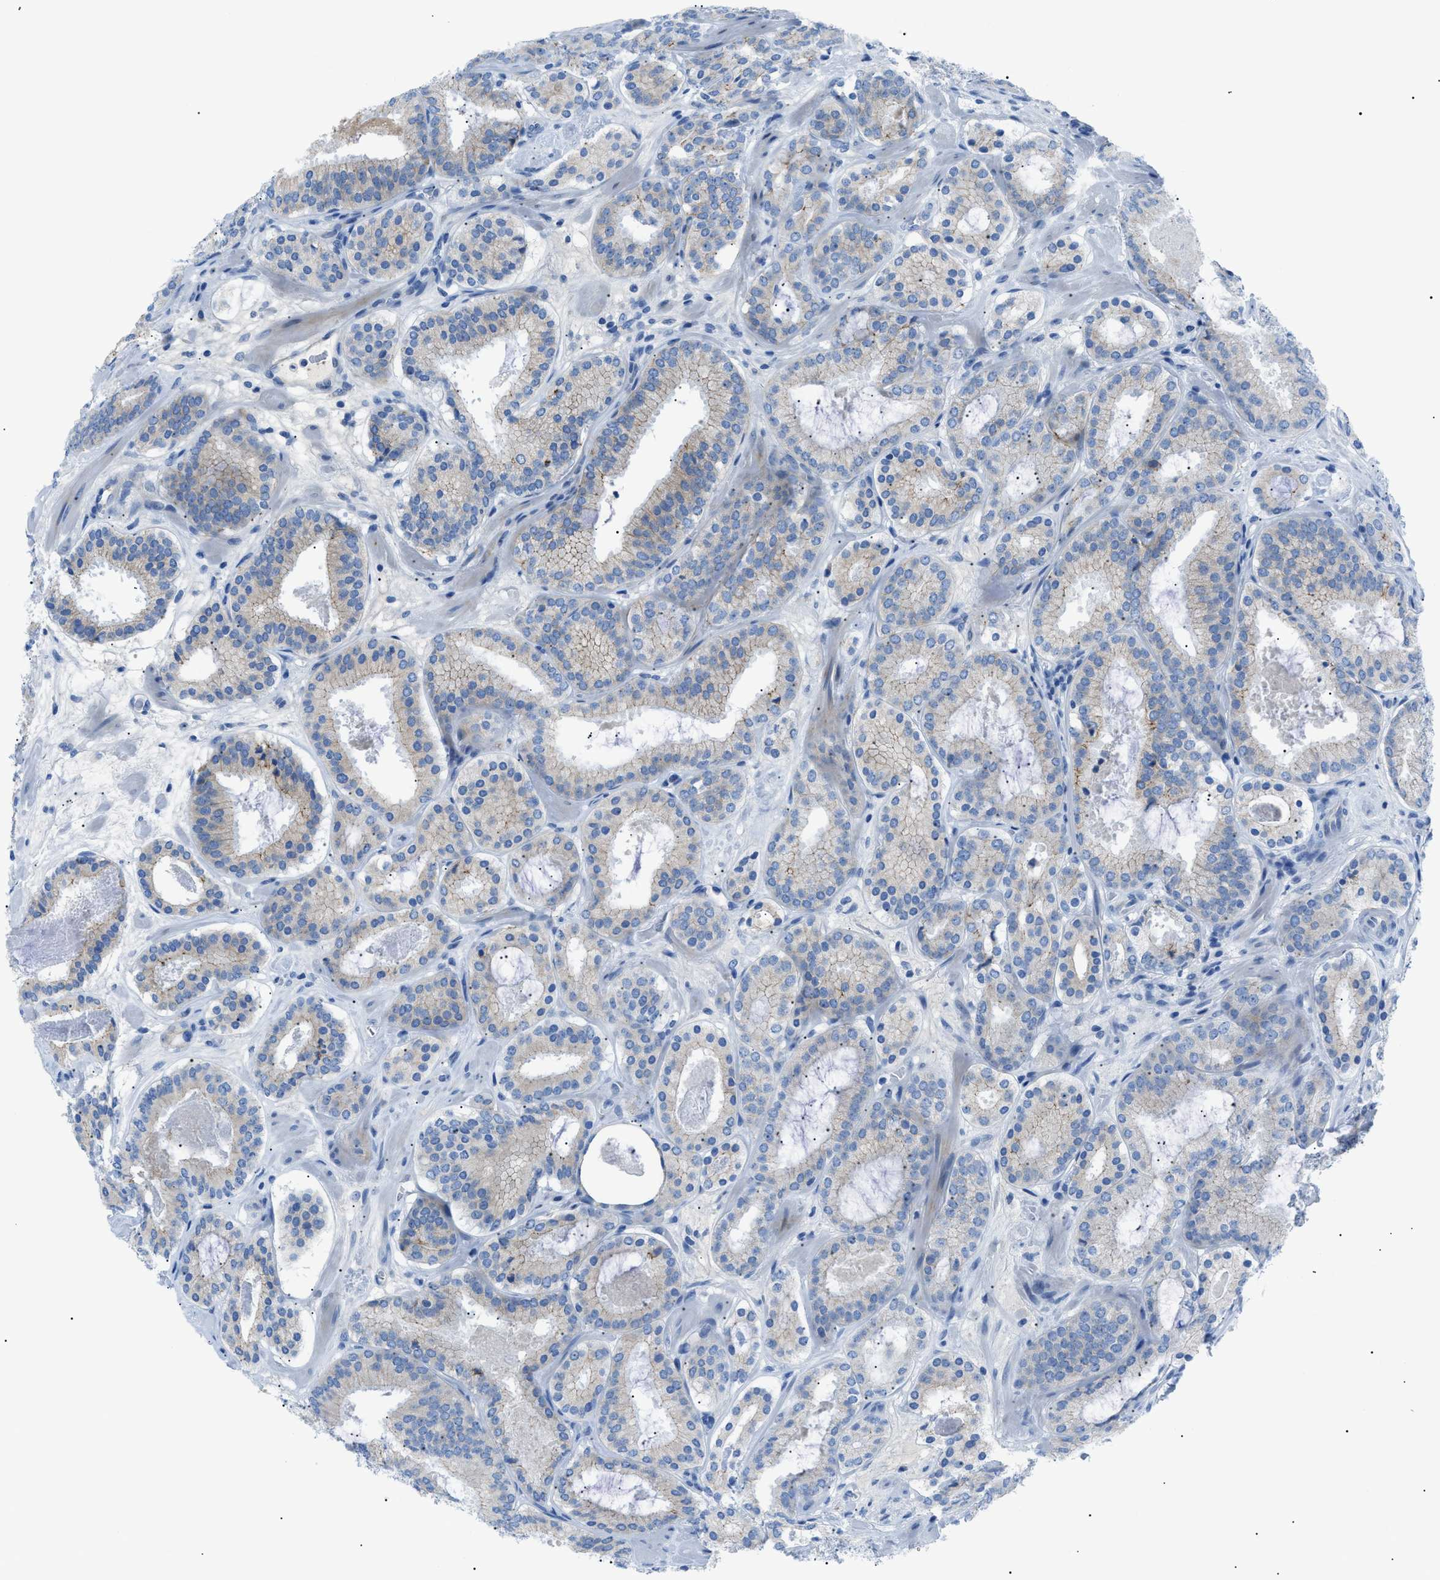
{"staining": {"intensity": "weak", "quantity": "<25%", "location": "cytoplasmic/membranous"}, "tissue": "prostate cancer", "cell_type": "Tumor cells", "image_type": "cancer", "snomed": [{"axis": "morphology", "description": "Adenocarcinoma, Low grade"}, {"axis": "topography", "description": "Prostate"}], "caption": "This photomicrograph is of adenocarcinoma (low-grade) (prostate) stained with immunohistochemistry (IHC) to label a protein in brown with the nuclei are counter-stained blue. There is no positivity in tumor cells.", "gene": "ZDHHC24", "patient": {"sex": "male", "age": 69}}